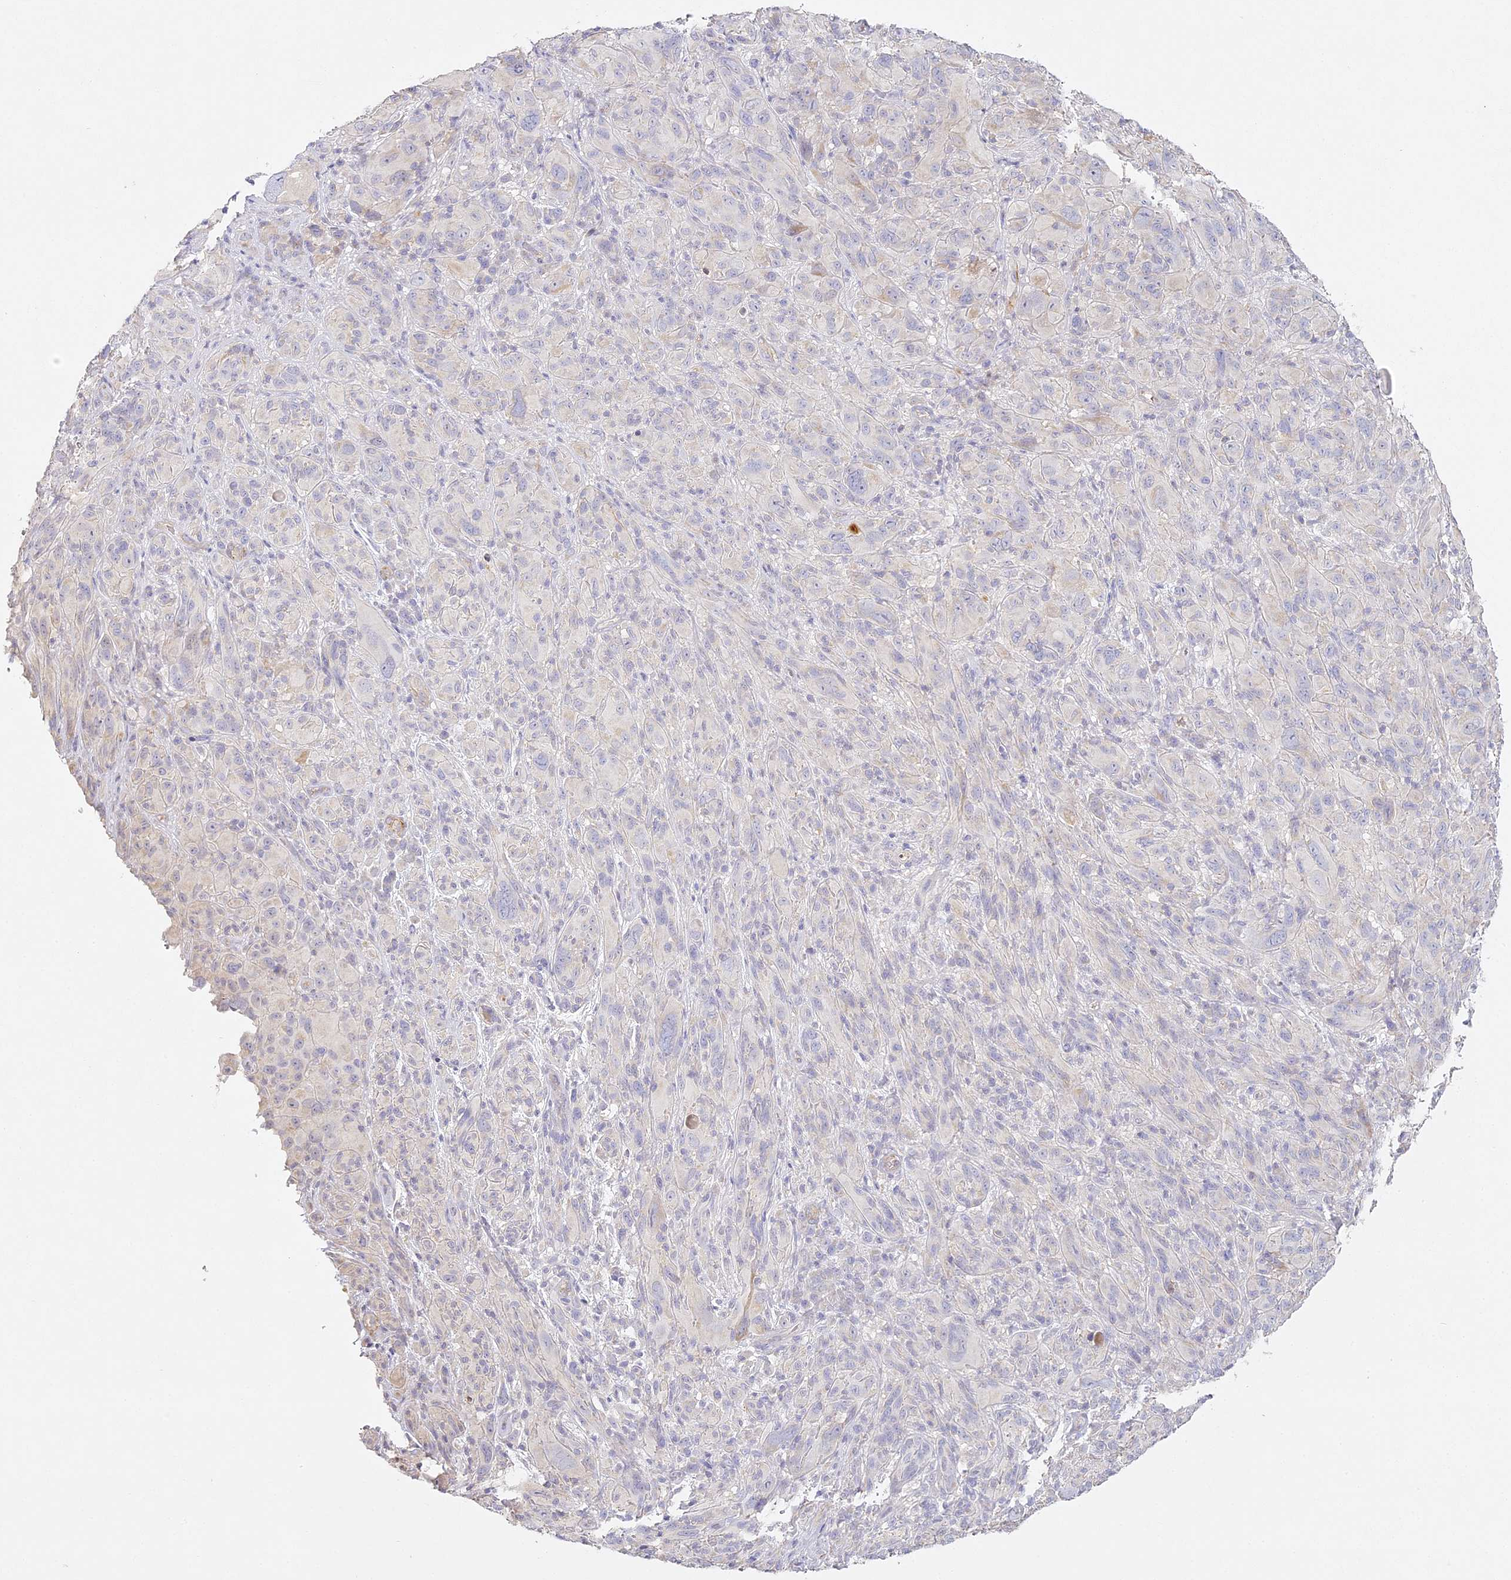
{"staining": {"intensity": "negative", "quantity": "none", "location": "none"}, "tissue": "melanoma", "cell_type": "Tumor cells", "image_type": "cancer", "snomed": [{"axis": "morphology", "description": "Malignant melanoma, NOS"}, {"axis": "topography", "description": "Skin of head"}], "caption": "Tumor cells are negative for protein expression in human malignant melanoma.", "gene": "MED28", "patient": {"sex": "male", "age": 96}}